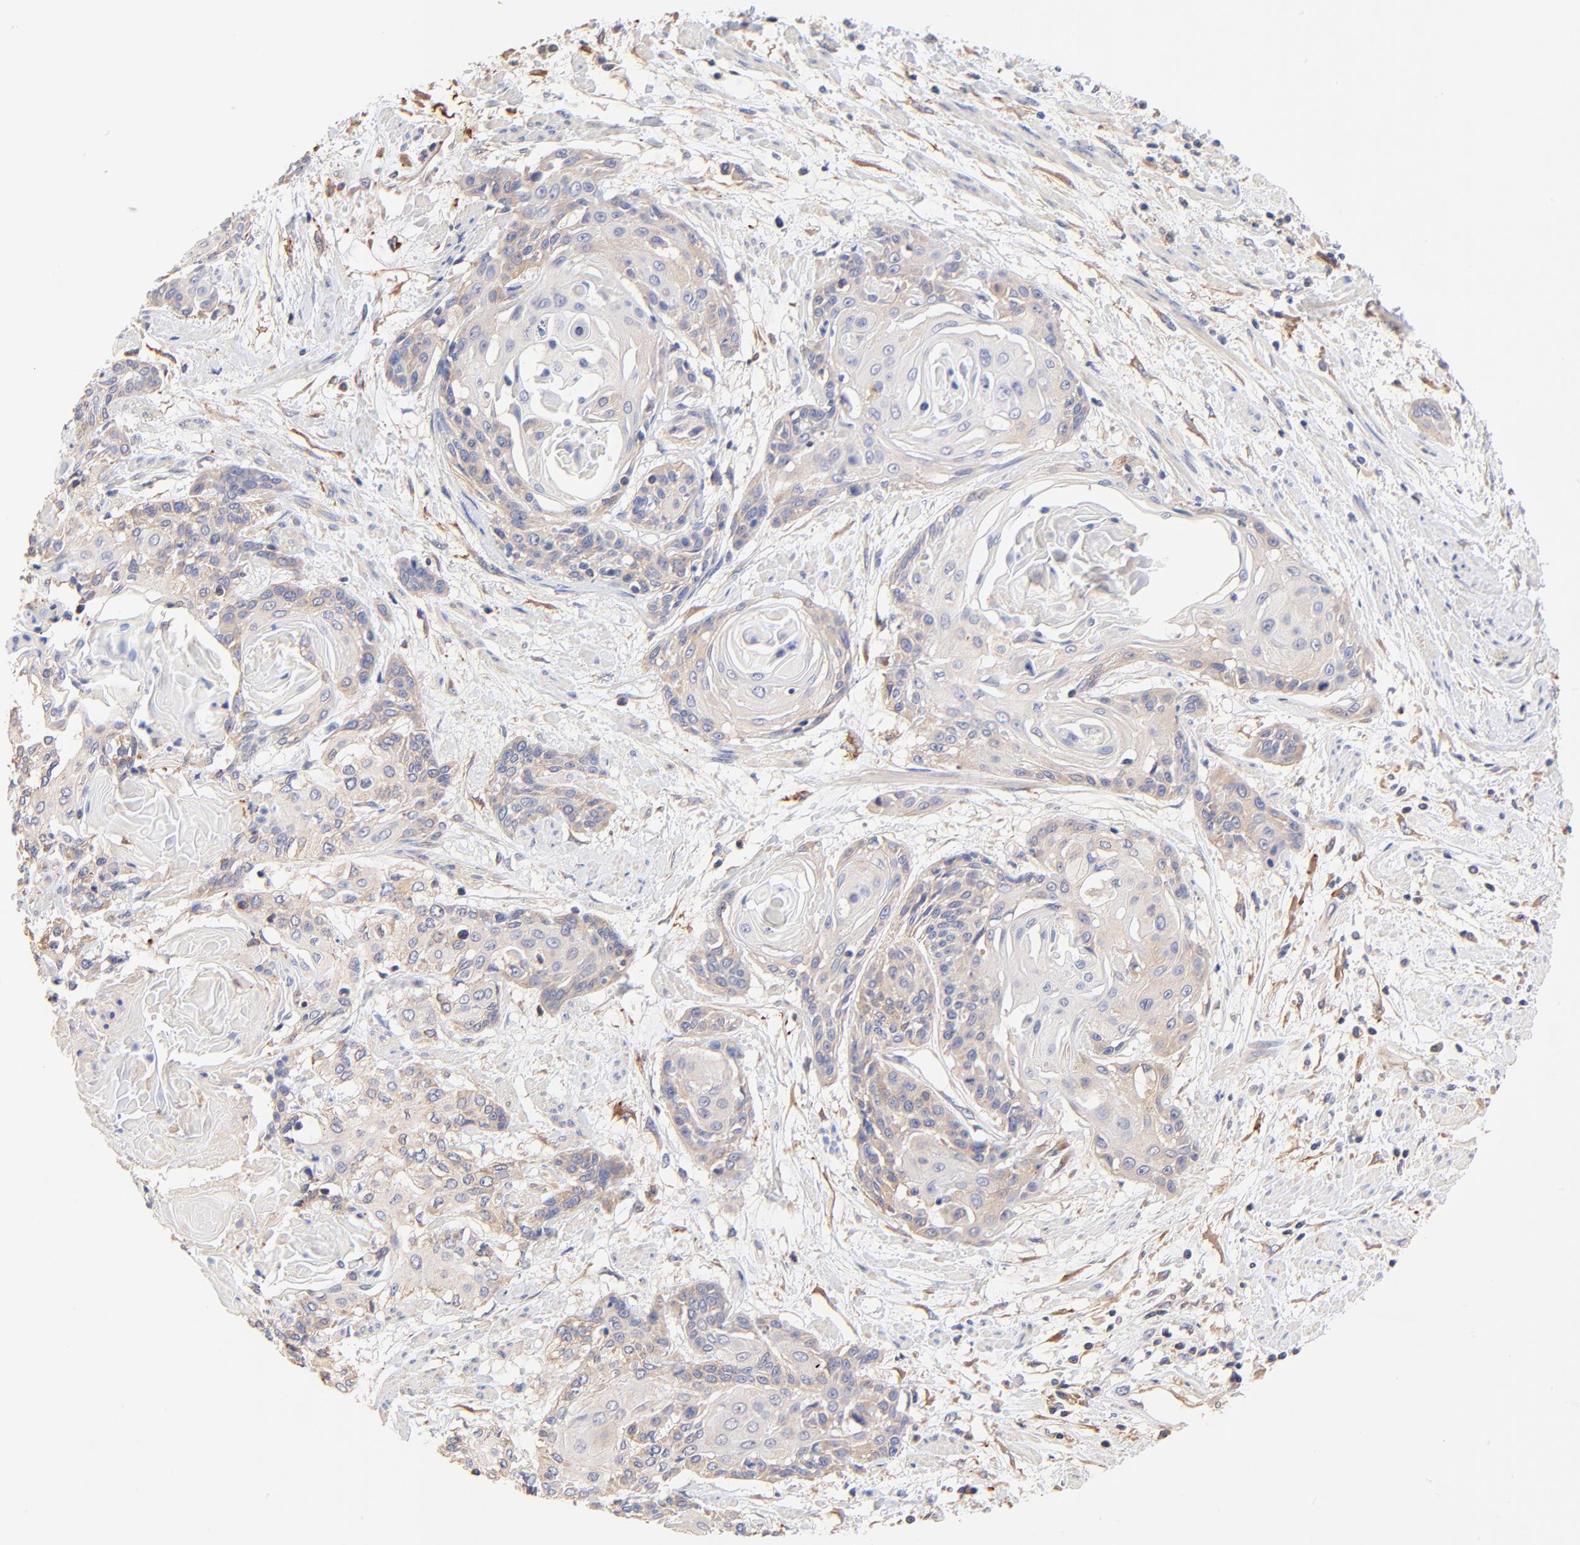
{"staining": {"intensity": "weak", "quantity": "<25%", "location": "cytoplasmic/membranous"}, "tissue": "cervical cancer", "cell_type": "Tumor cells", "image_type": "cancer", "snomed": [{"axis": "morphology", "description": "Squamous cell carcinoma, NOS"}, {"axis": "topography", "description": "Cervix"}], "caption": "This photomicrograph is of squamous cell carcinoma (cervical) stained with immunohistochemistry to label a protein in brown with the nuclei are counter-stained blue. There is no positivity in tumor cells.", "gene": "PTK7", "patient": {"sex": "female", "age": 57}}